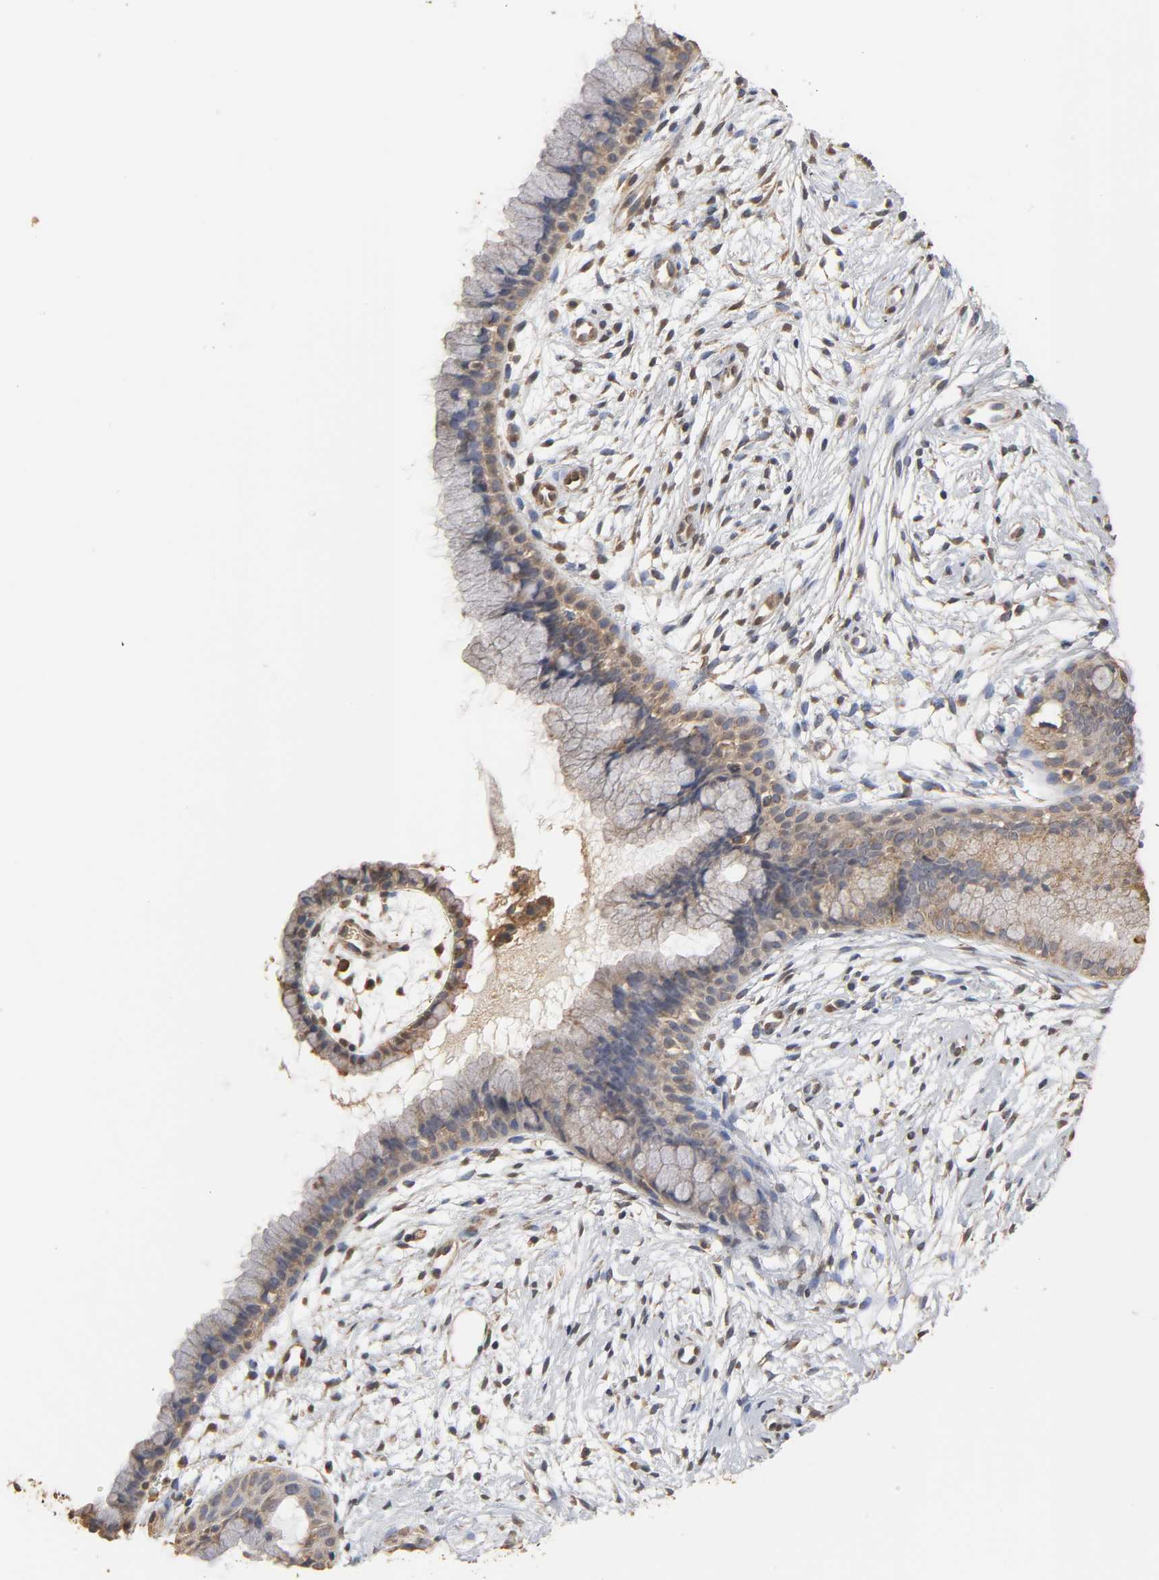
{"staining": {"intensity": "weak", "quantity": "25%-75%", "location": "cytoplasmic/membranous"}, "tissue": "cervix", "cell_type": "Glandular cells", "image_type": "normal", "snomed": [{"axis": "morphology", "description": "Normal tissue, NOS"}, {"axis": "topography", "description": "Cervix"}], "caption": "Weak cytoplasmic/membranous staining is present in approximately 25%-75% of glandular cells in benign cervix. (Brightfield microscopy of DAB IHC at high magnification).", "gene": "PKN1", "patient": {"sex": "female", "age": 39}}